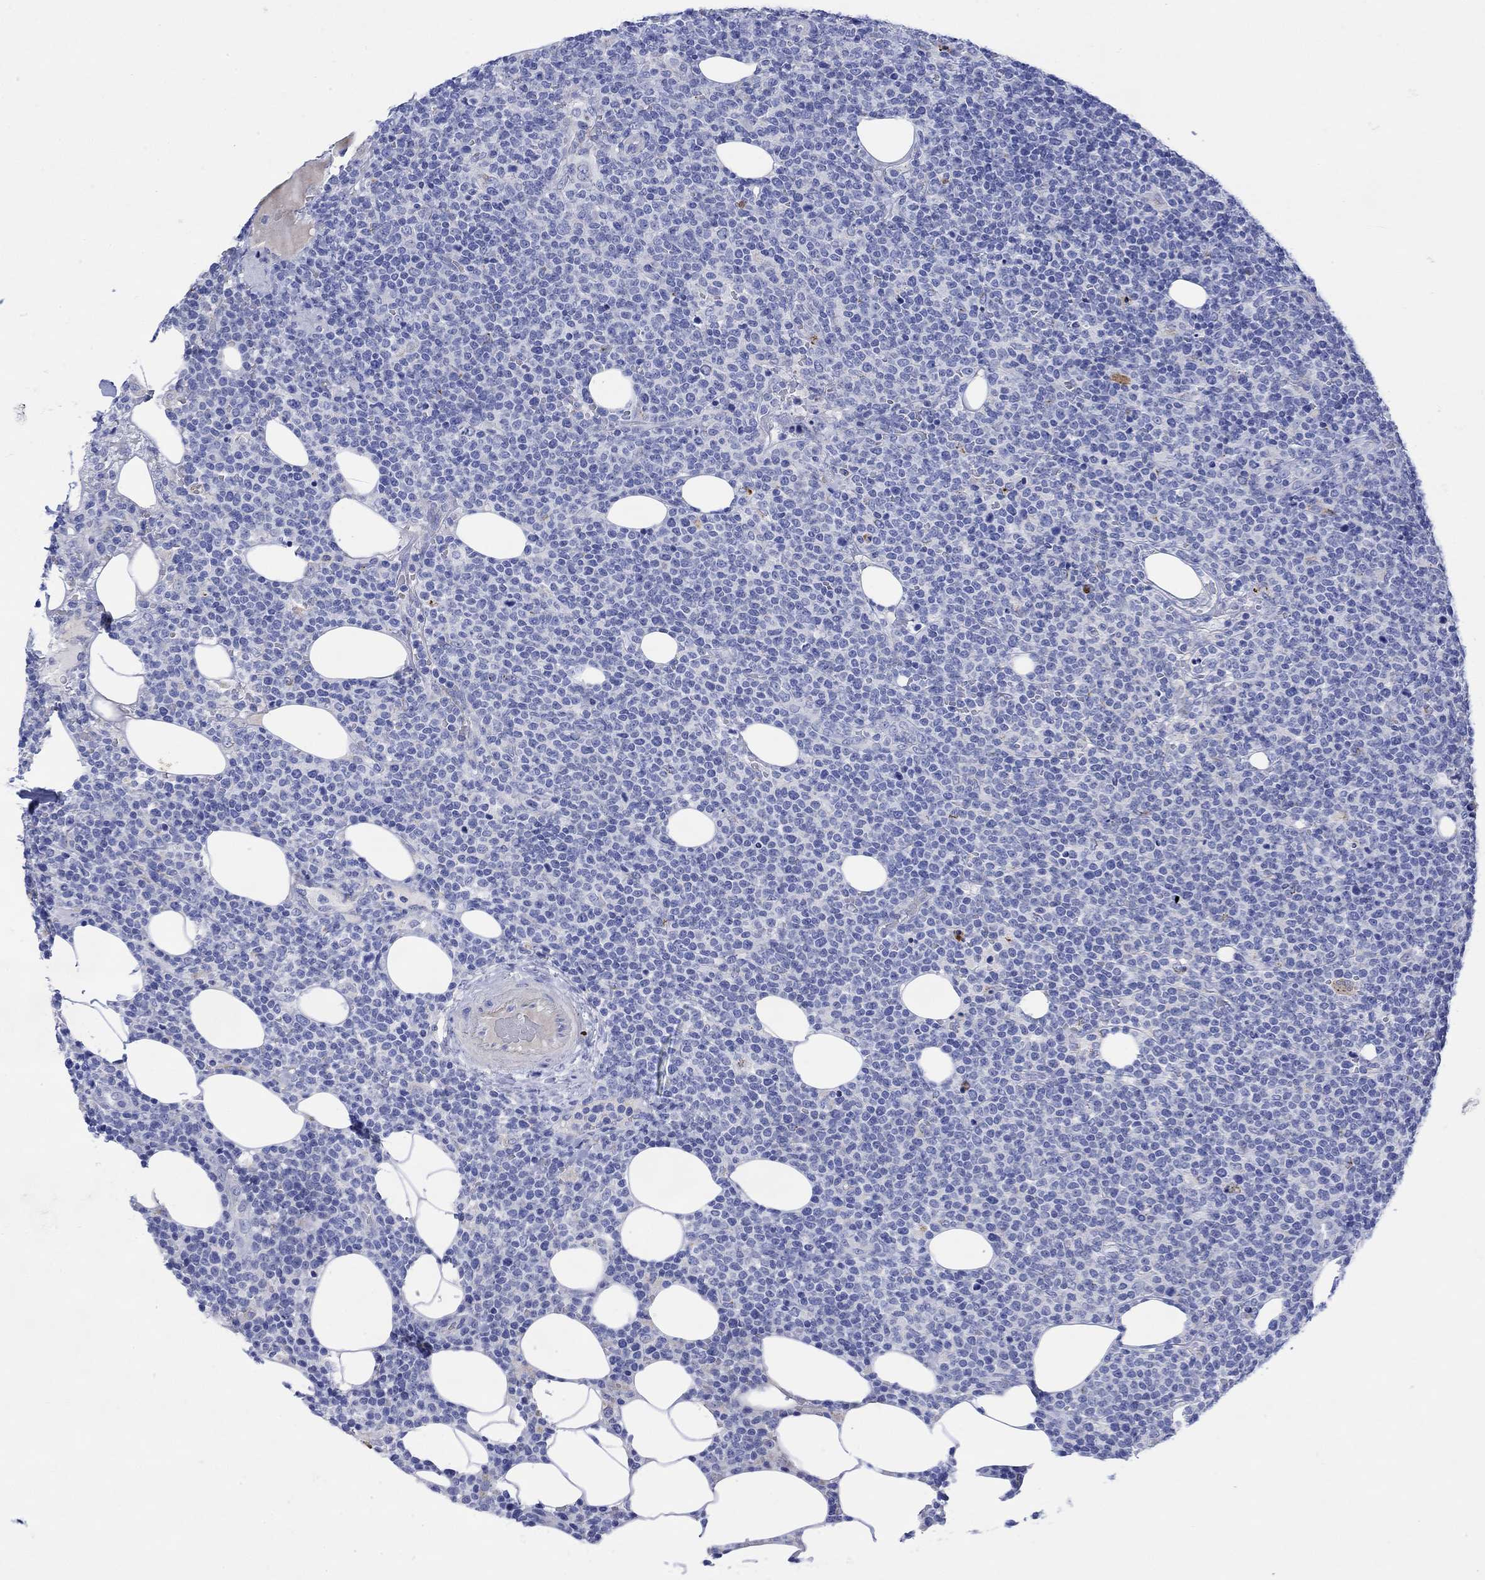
{"staining": {"intensity": "negative", "quantity": "none", "location": "none"}, "tissue": "lymphoma", "cell_type": "Tumor cells", "image_type": "cancer", "snomed": [{"axis": "morphology", "description": "Malignant lymphoma, non-Hodgkin's type, High grade"}, {"axis": "topography", "description": "Lymph node"}], "caption": "This is a image of immunohistochemistry (IHC) staining of lymphoma, which shows no positivity in tumor cells.", "gene": "ANKMY1", "patient": {"sex": "male", "age": 61}}